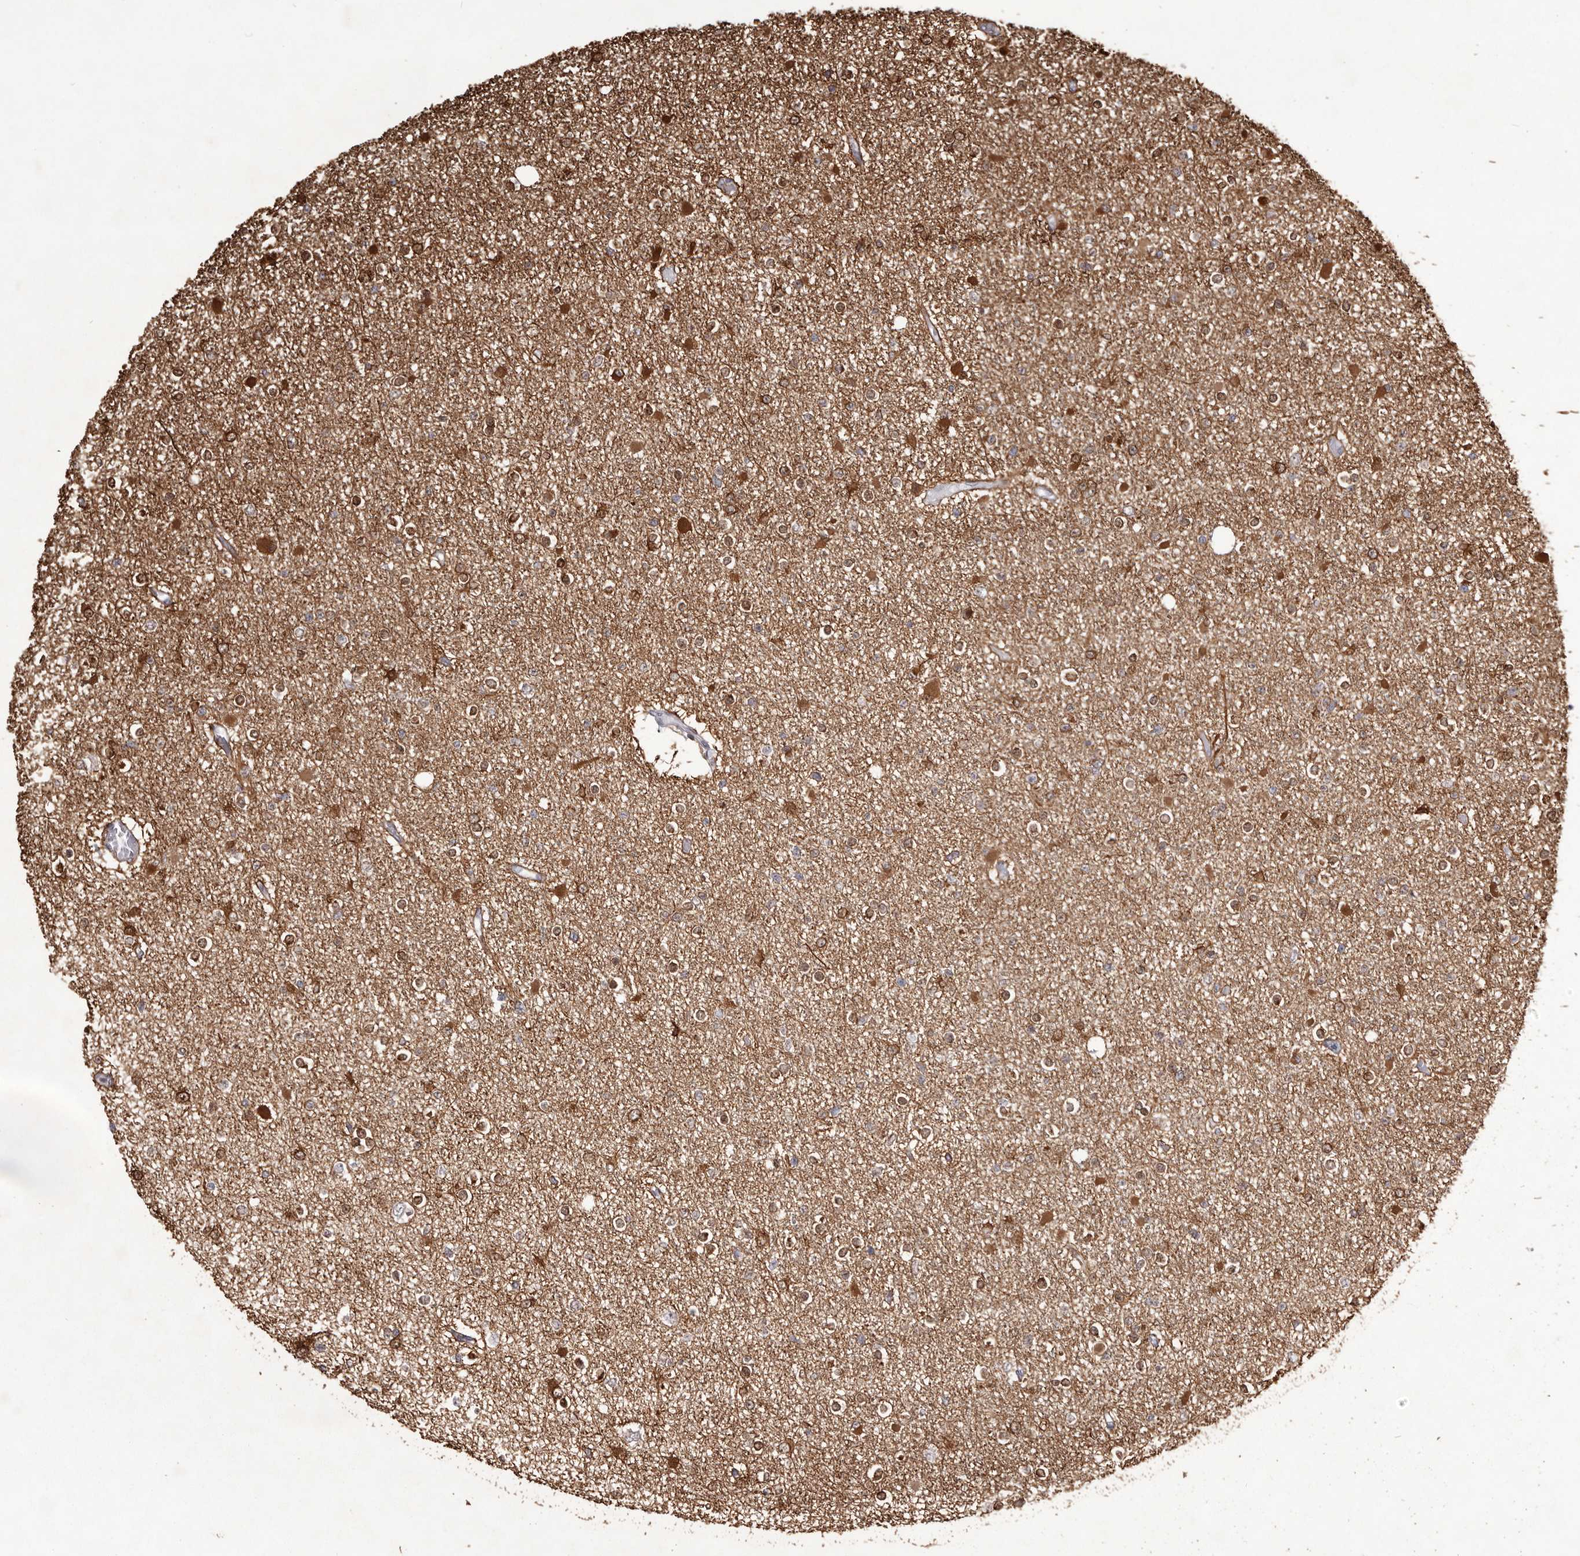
{"staining": {"intensity": "moderate", "quantity": ">75%", "location": "cytoplasmic/membranous"}, "tissue": "glioma", "cell_type": "Tumor cells", "image_type": "cancer", "snomed": [{"axis": "morphology", "description": "Glioma, malignant, Low grade"}, {"axis": "topography", "description": "Brain"}], "caption": "The image displays immunohistochemical staining of malignant low-grade glioma. There is moderate cytoplasmic/membranous expression is identified in about >75% of tumor cells. (DAB IHC with brightfield microscopy, high magnification).", "gene": "GFOD1", "patient": {"sex": "female", "age": 22}}